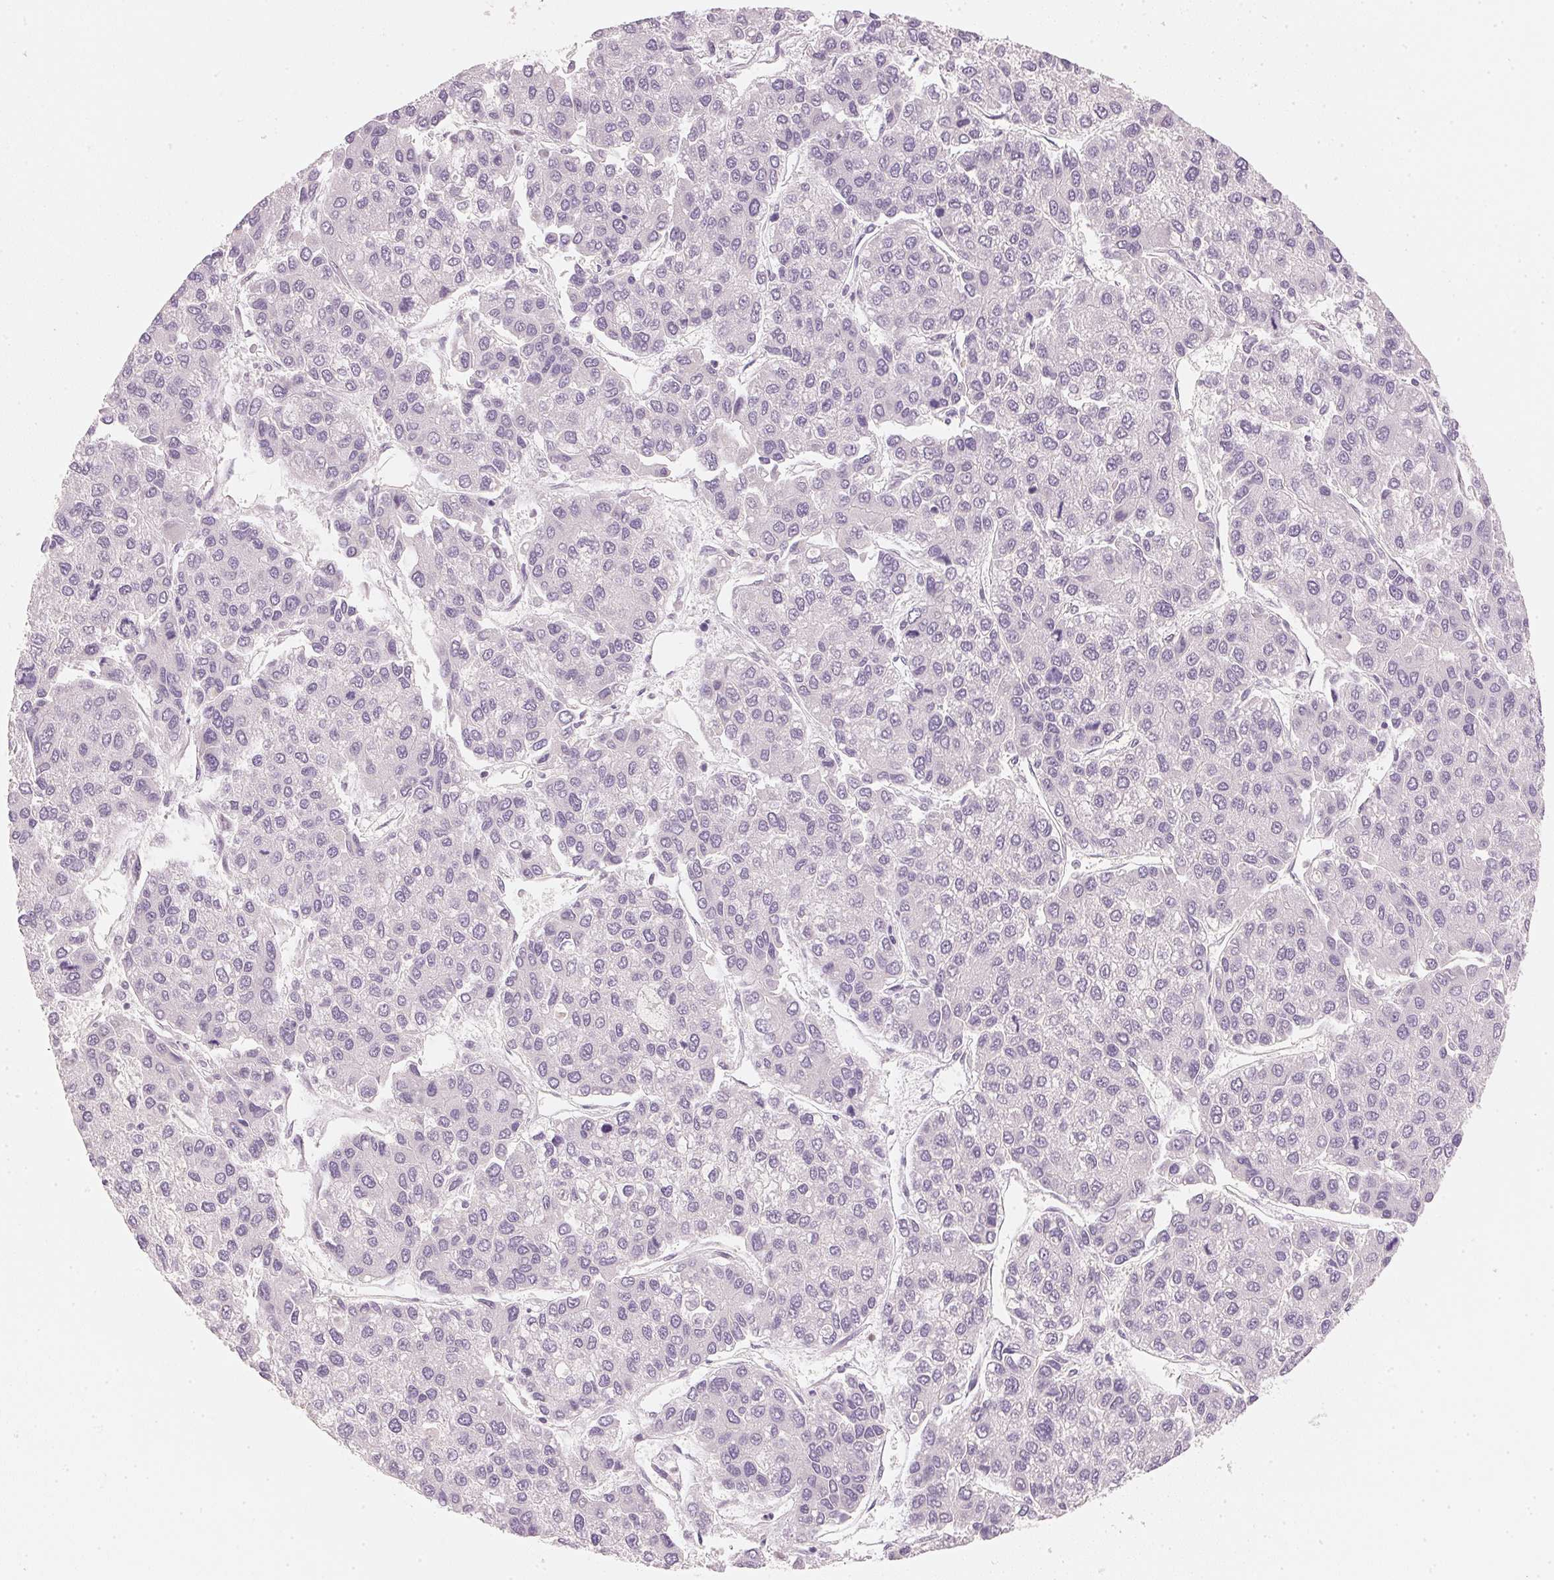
{"staining": {"intensity": "negative", "quantity": "none", "location": "none"}, "tissue": "liver cancer", "cell_type": "Tumor cells", "image_type": "cancer", "snomed": [{"axis": "morphology", "description": "Carcinoma, Hepatocellular, NOS"}, {"axis": "topography", "description": "Liver"}], "caption": "DAB (3,3'-diaminobenzidine) immunohistochemical staining of human hepatocellular carcinoma (liver) demonstrates no significant positivity in tumor cells.", "gene": "RMDN2", "patient": {"sex": "female", "age": 66}}